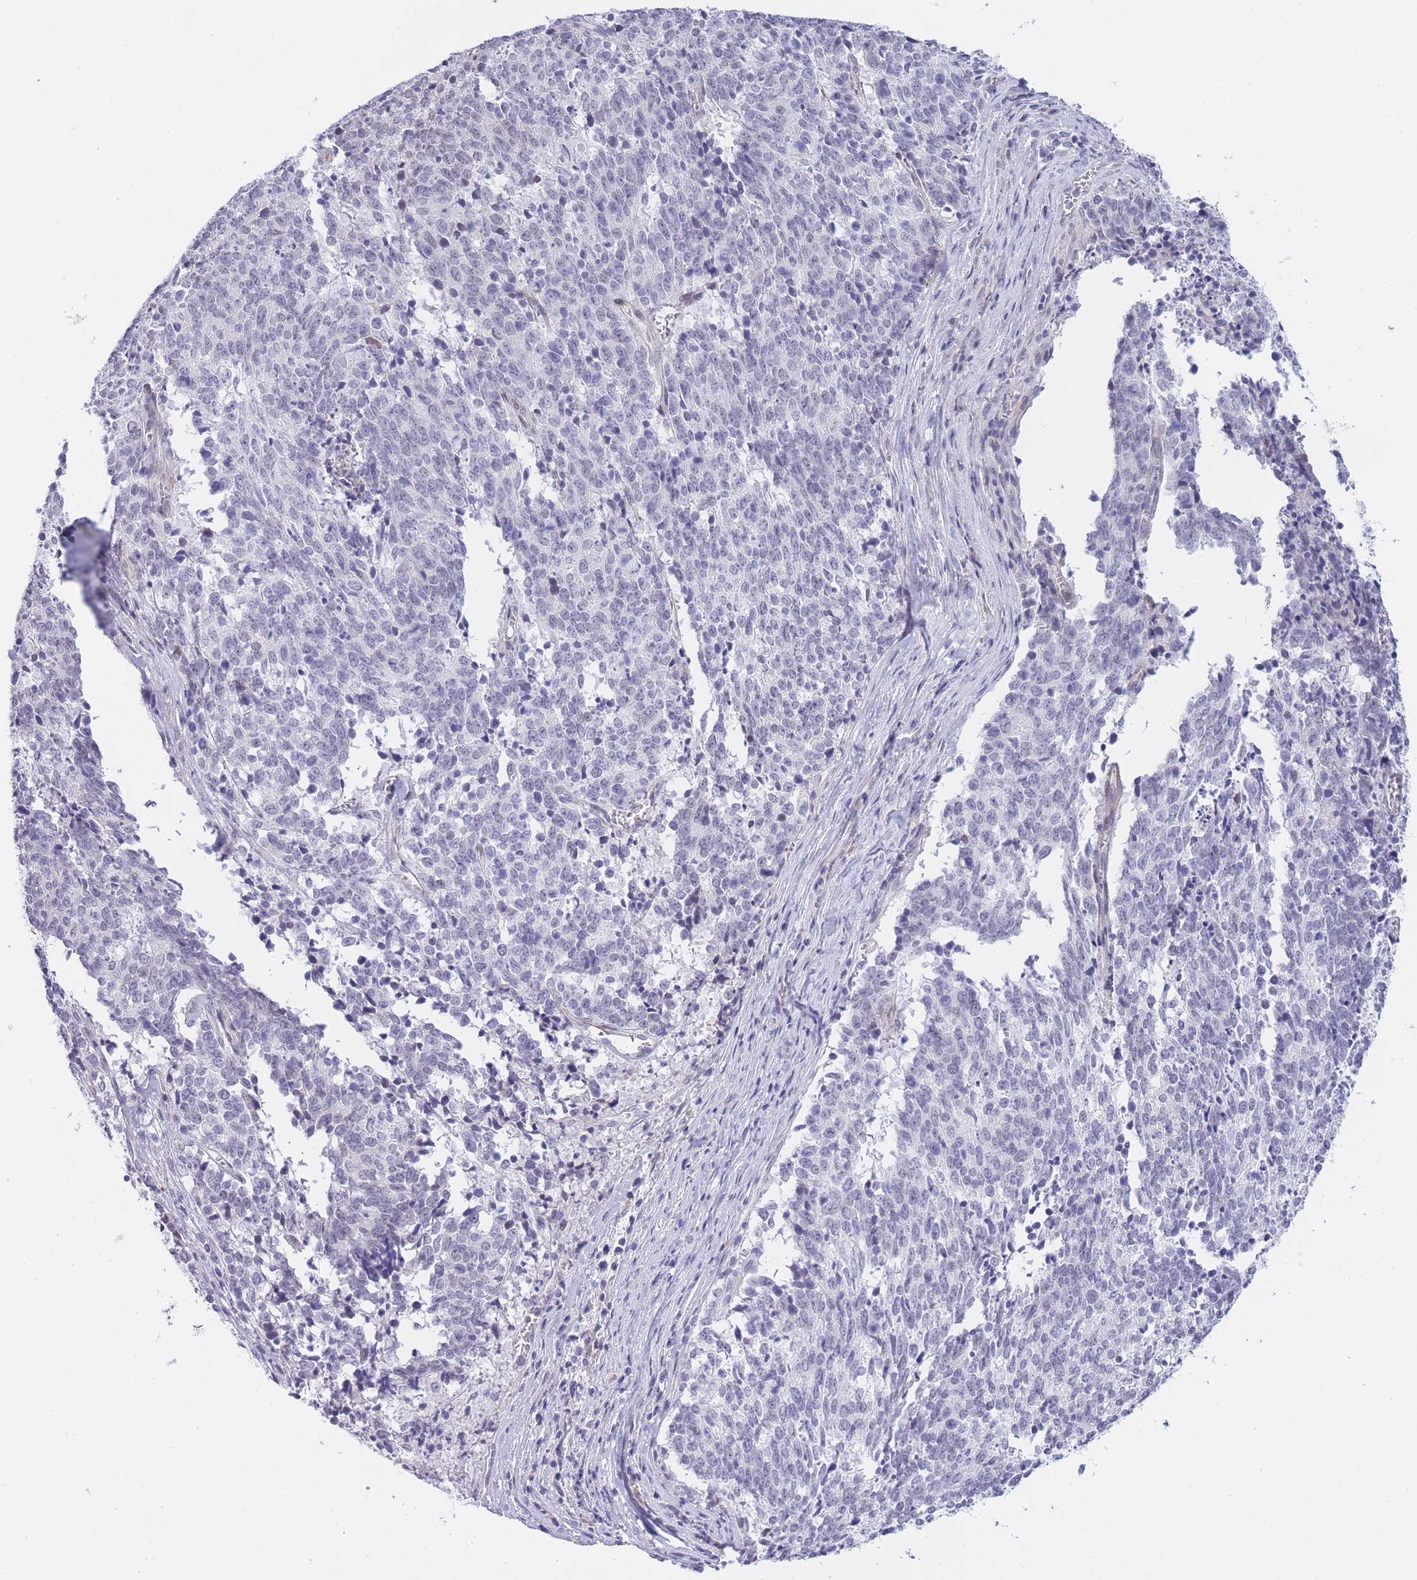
{"staining": {"intensity": "weak", "quantity": "<25%", "location": "nuclear"}, "tissue": "cervical cancer", "cell_type": "Tumor cells", "image_type": "cancer", "snomed": [{"axis": "morphology", "description": "Squamous cell carcinoma, NOS"}, {"axis": "topography", "description": "Cervix"}], "caption": "Cervical squamous cell carcinoma stained for a protein using immunohistochemistry (IHC) shows no positivity tumor cells.", "gene": "PRR23B", "patient": {"sex": "female", "age": 29}}